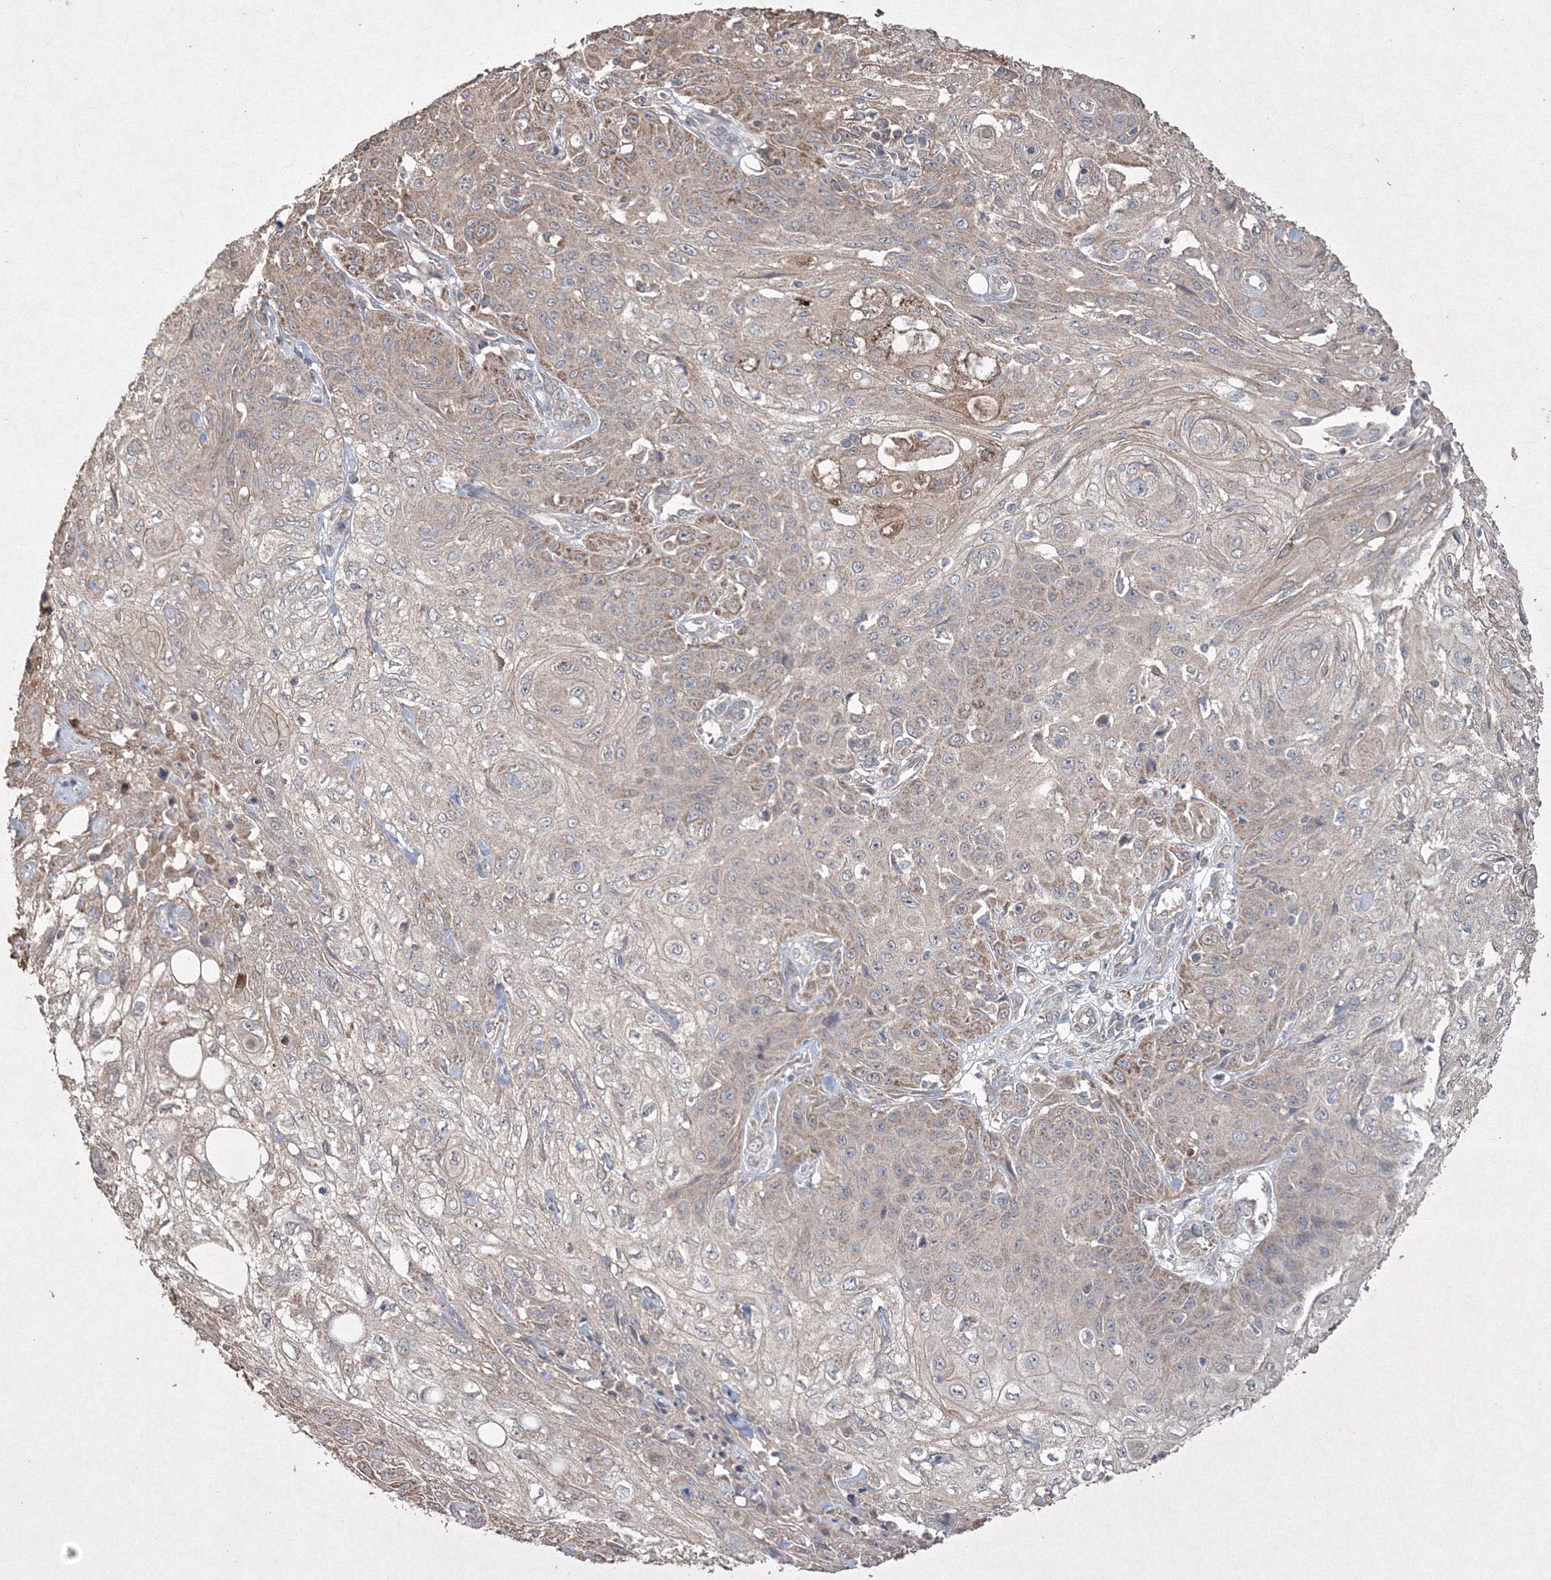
{"staining": {"intensity": "moderate", "quantity": "25%-75%", "location": "cytoplasmic/membranous"}, "tissue": "skin cancer", "cell_type": "Tumor cells", "image_type": "cancer", "snomed": [{"axis": "morphology", "description": "Squamous cell carcinoma, NOS"}, {"axis": "morphology", "description": "Squamous cell carcinoma, metastatic, NOS"}, {"axis": "topography", "description": "Skin"}, {"axis": "topography", "description": "Lymph node"}], "caption": "Human skin cancer stained for a protein (brown) displays moderate cytoplasmic/membranous positive staining in approximately 25%-75% of tumor cells.", "gene": "GRSF1", "patient": {"sex": "male", "age": 75}}